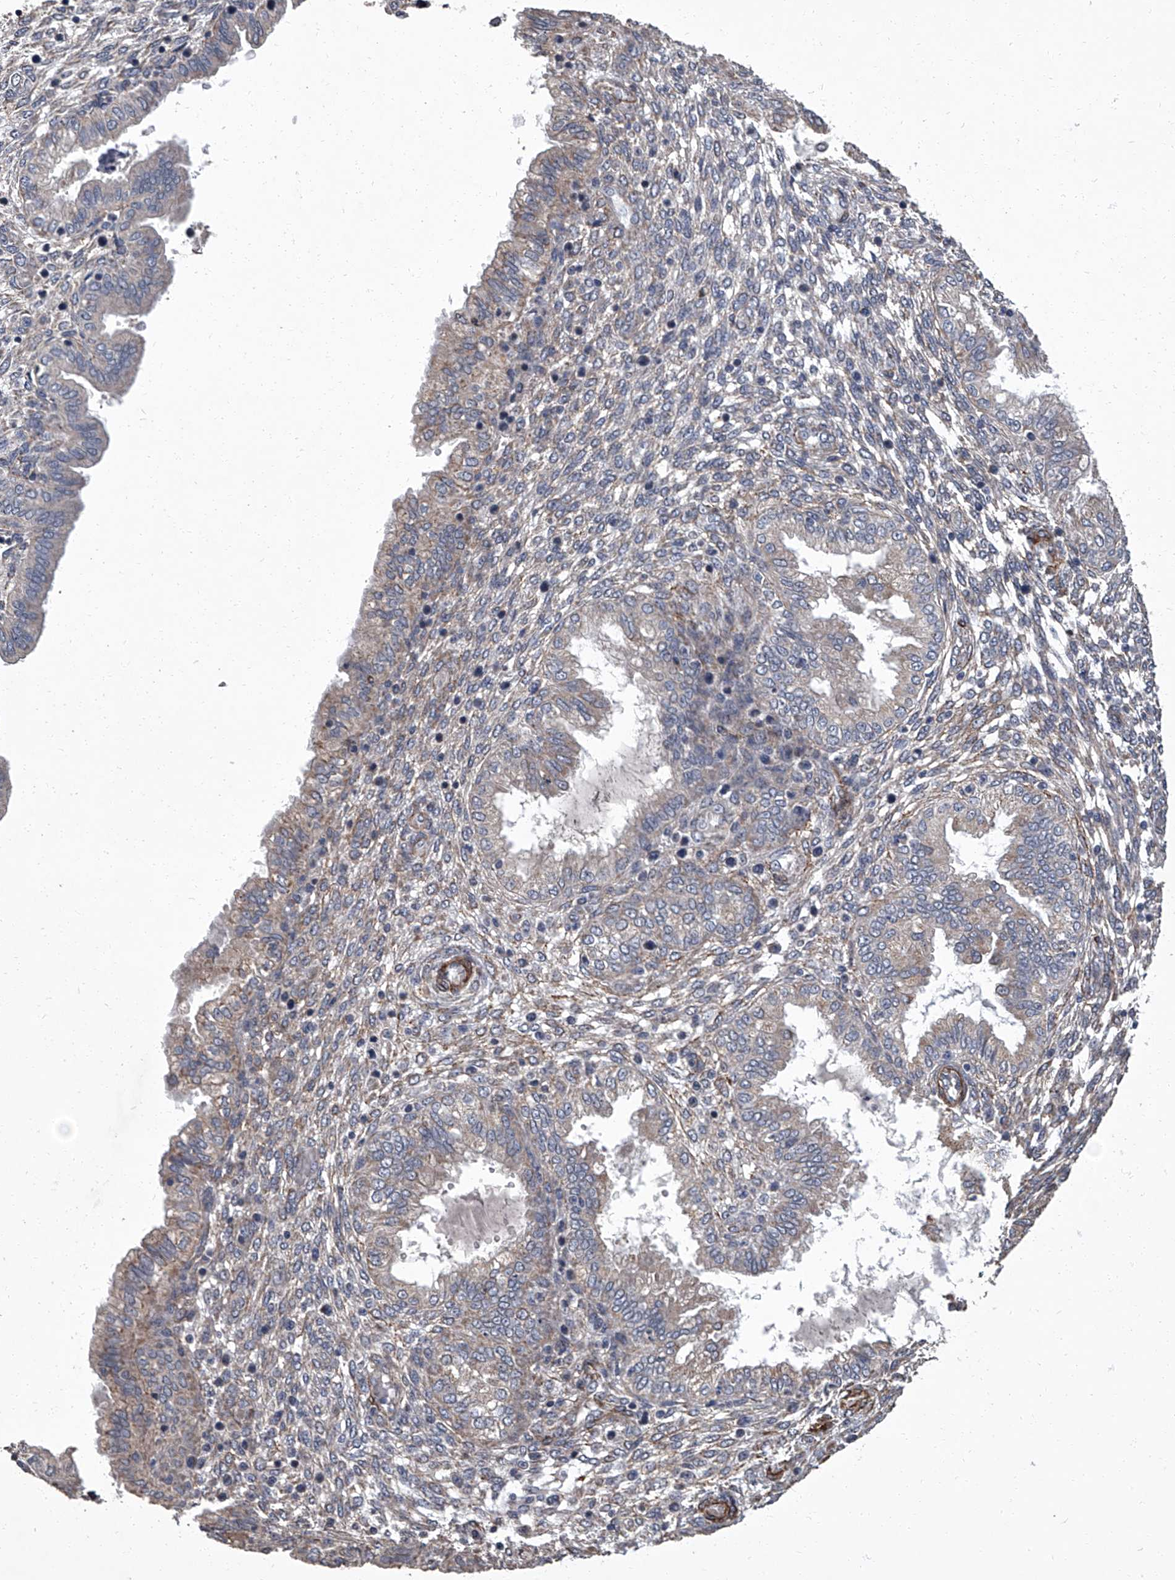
{"staining": {"intensity": "weak", "quantity": "<25%", "location": "cytoplasmic/membranous"}, "tissue": "endometrium", "cell_type": "Cells in endometrial stroma", "image_type": "normal", "snomed": [{"axis": "morphology", "description": "Normal tissue, NOS"}, {"axis": "topography", "description": "Endometrium"}], "caption": "An immunohistochemistry (IHC) micrograph of normal endometrium is shown. There is no staining in cells in endometrial stroma of endometrium. The staining is performed using DAB (3,3'-diaminobenzidine) brown chromogen with nuclei counter-stained in using hematoxylin.", "gene": "SIRT4", "patient": {"sex": "female", "age": 33}}